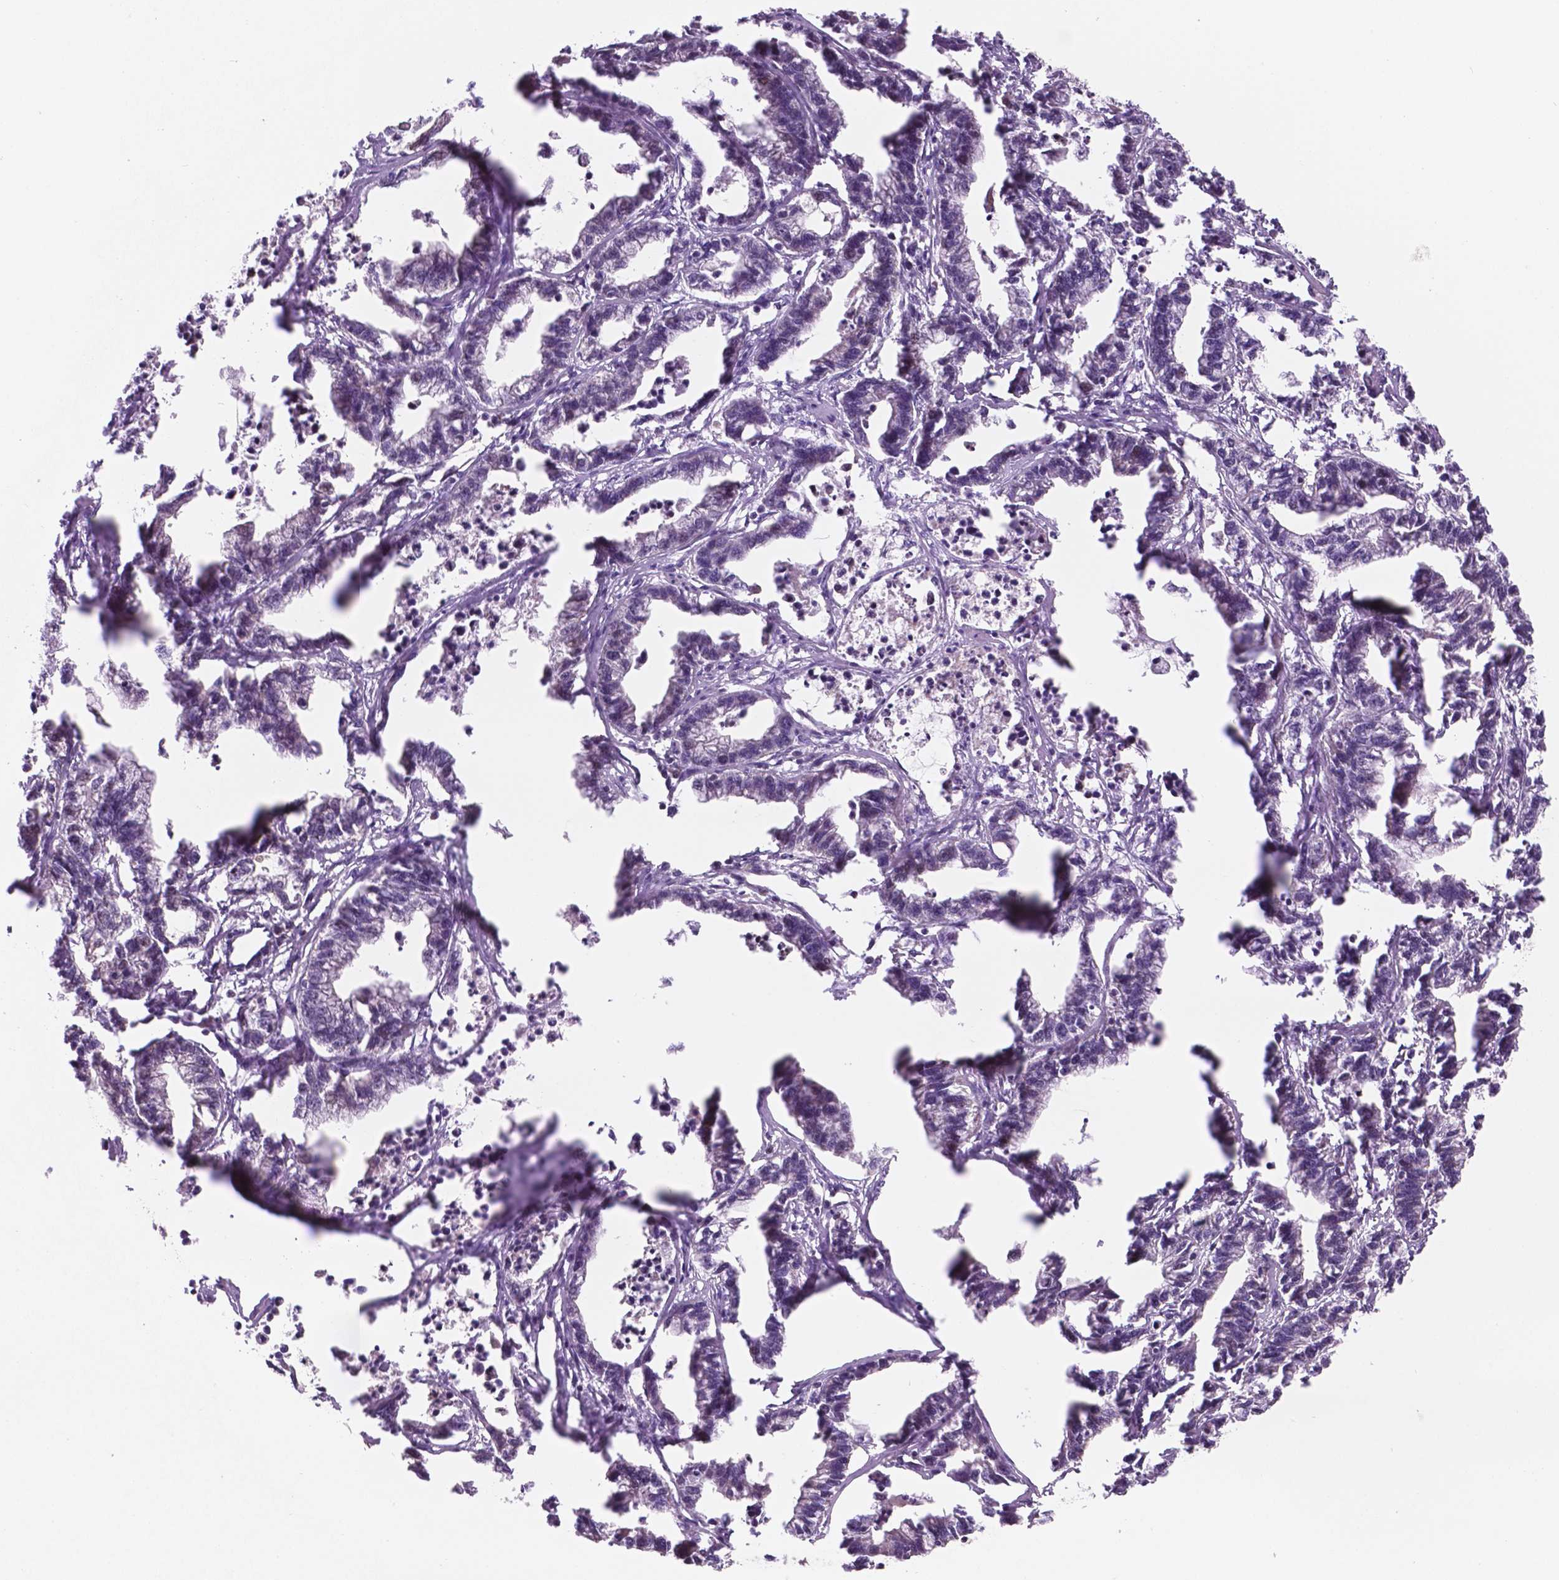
{"staining": {"intensity": "negative", "quantity": "none", "location": "none"}, "tissue": "stomach cancer", "cell_type": "Tumor cells", "image_type": "cancer", "snomed": [{"axis": "morphology", "description": "Adenocarcinoma, NOS"}, {"axis": "topography", "description": "Stomach"}], "caption": "Stomach cancer was stained to show a protein in brown. There is no significant expression in tumor cells.", "gene": "NDUFA10", "patient": {"sex": "male", "age": 83}}